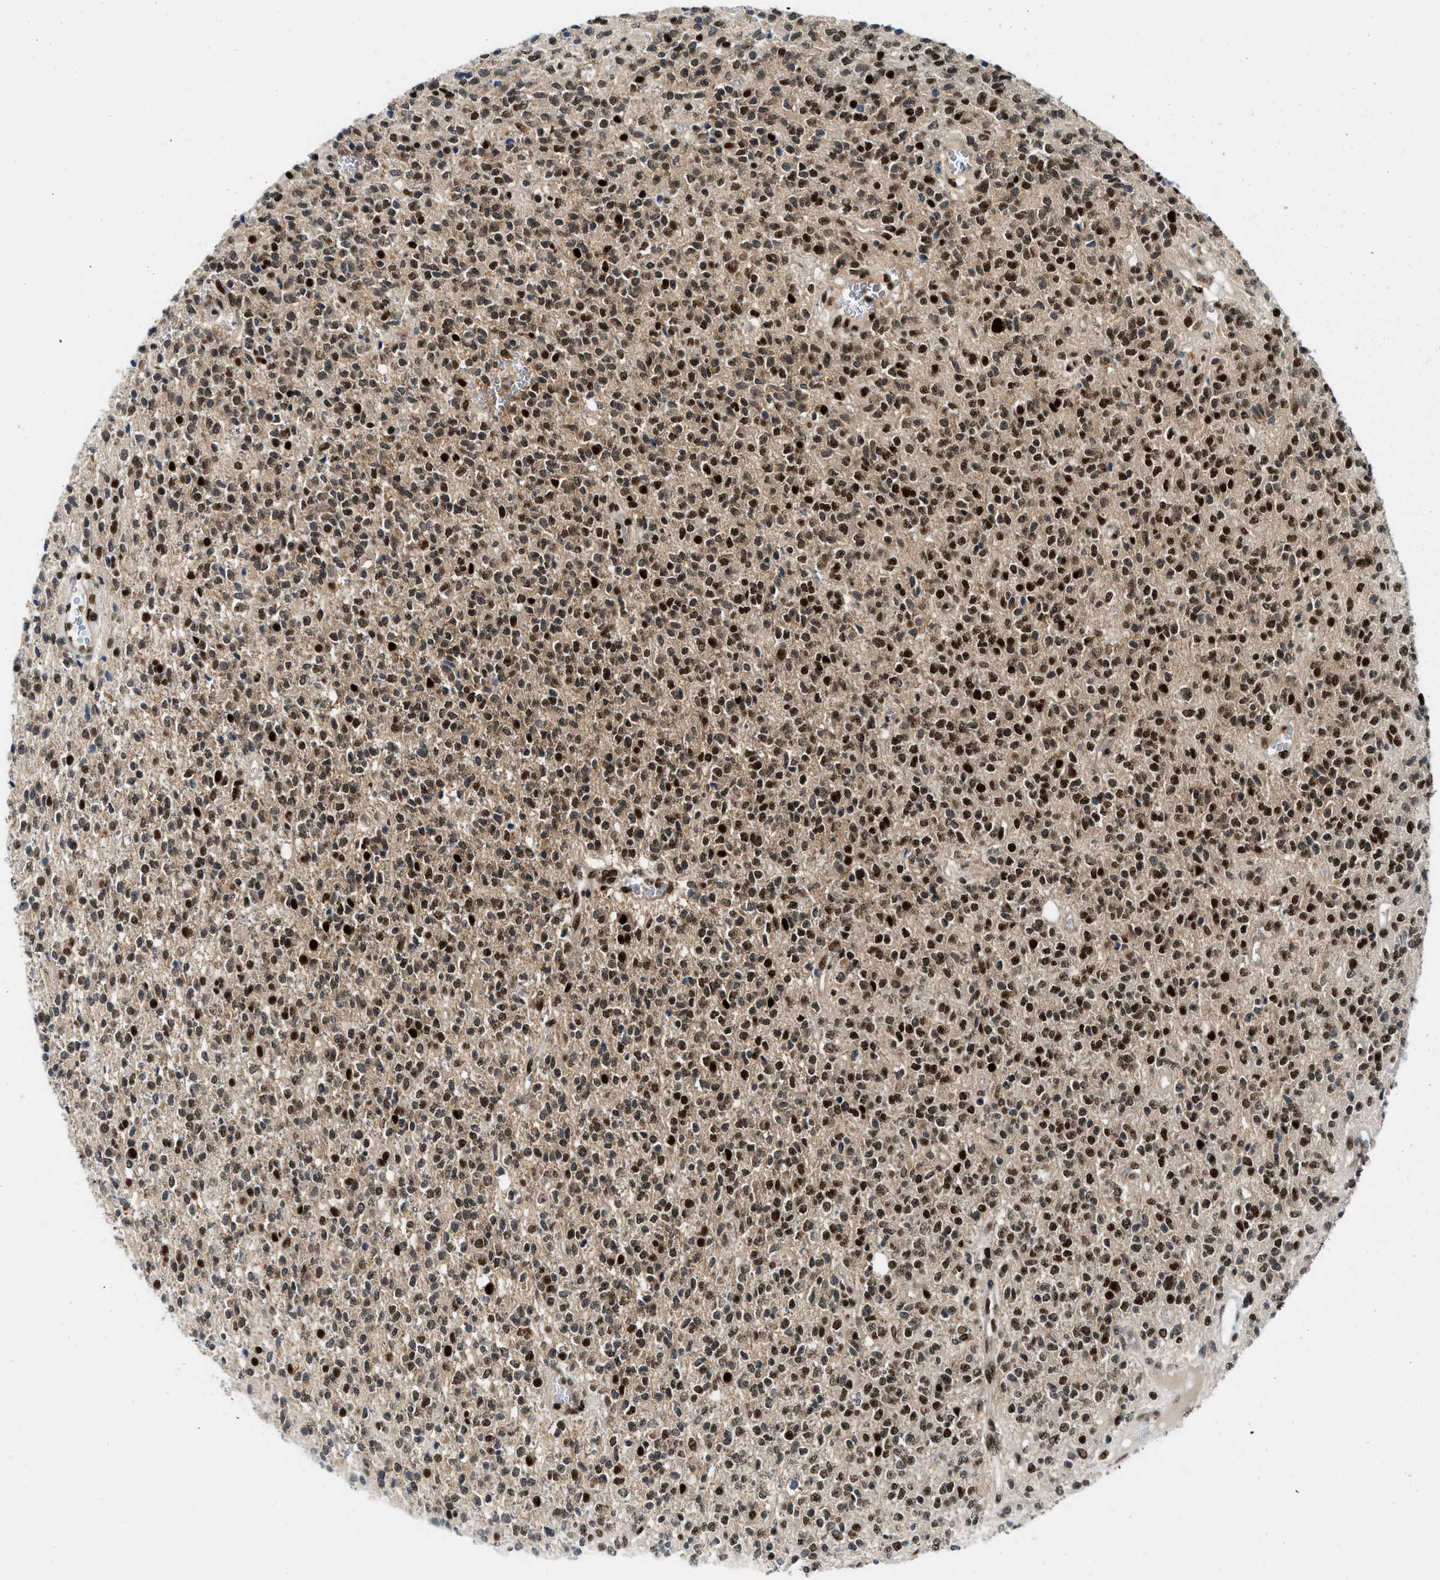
{"staining": {"intensity": "strong", "quantity": ">75%", "location": "nuclear"}, "tissue": "glioma", "cell_type": "Tumor cells", "image_type": "cancer", "snomed": [{"axis": "morphology", "description": "Glioma, malignant, High grade"}, {"axis": "topography", "description": "Brain"}], "caption": "Tumor cells reveal high levels of strong nuclear expression in about >75% of cells in malignant high-grade glioma.", "gene": "NCOA1", "patient": {"sex": "male", "age": 34}}